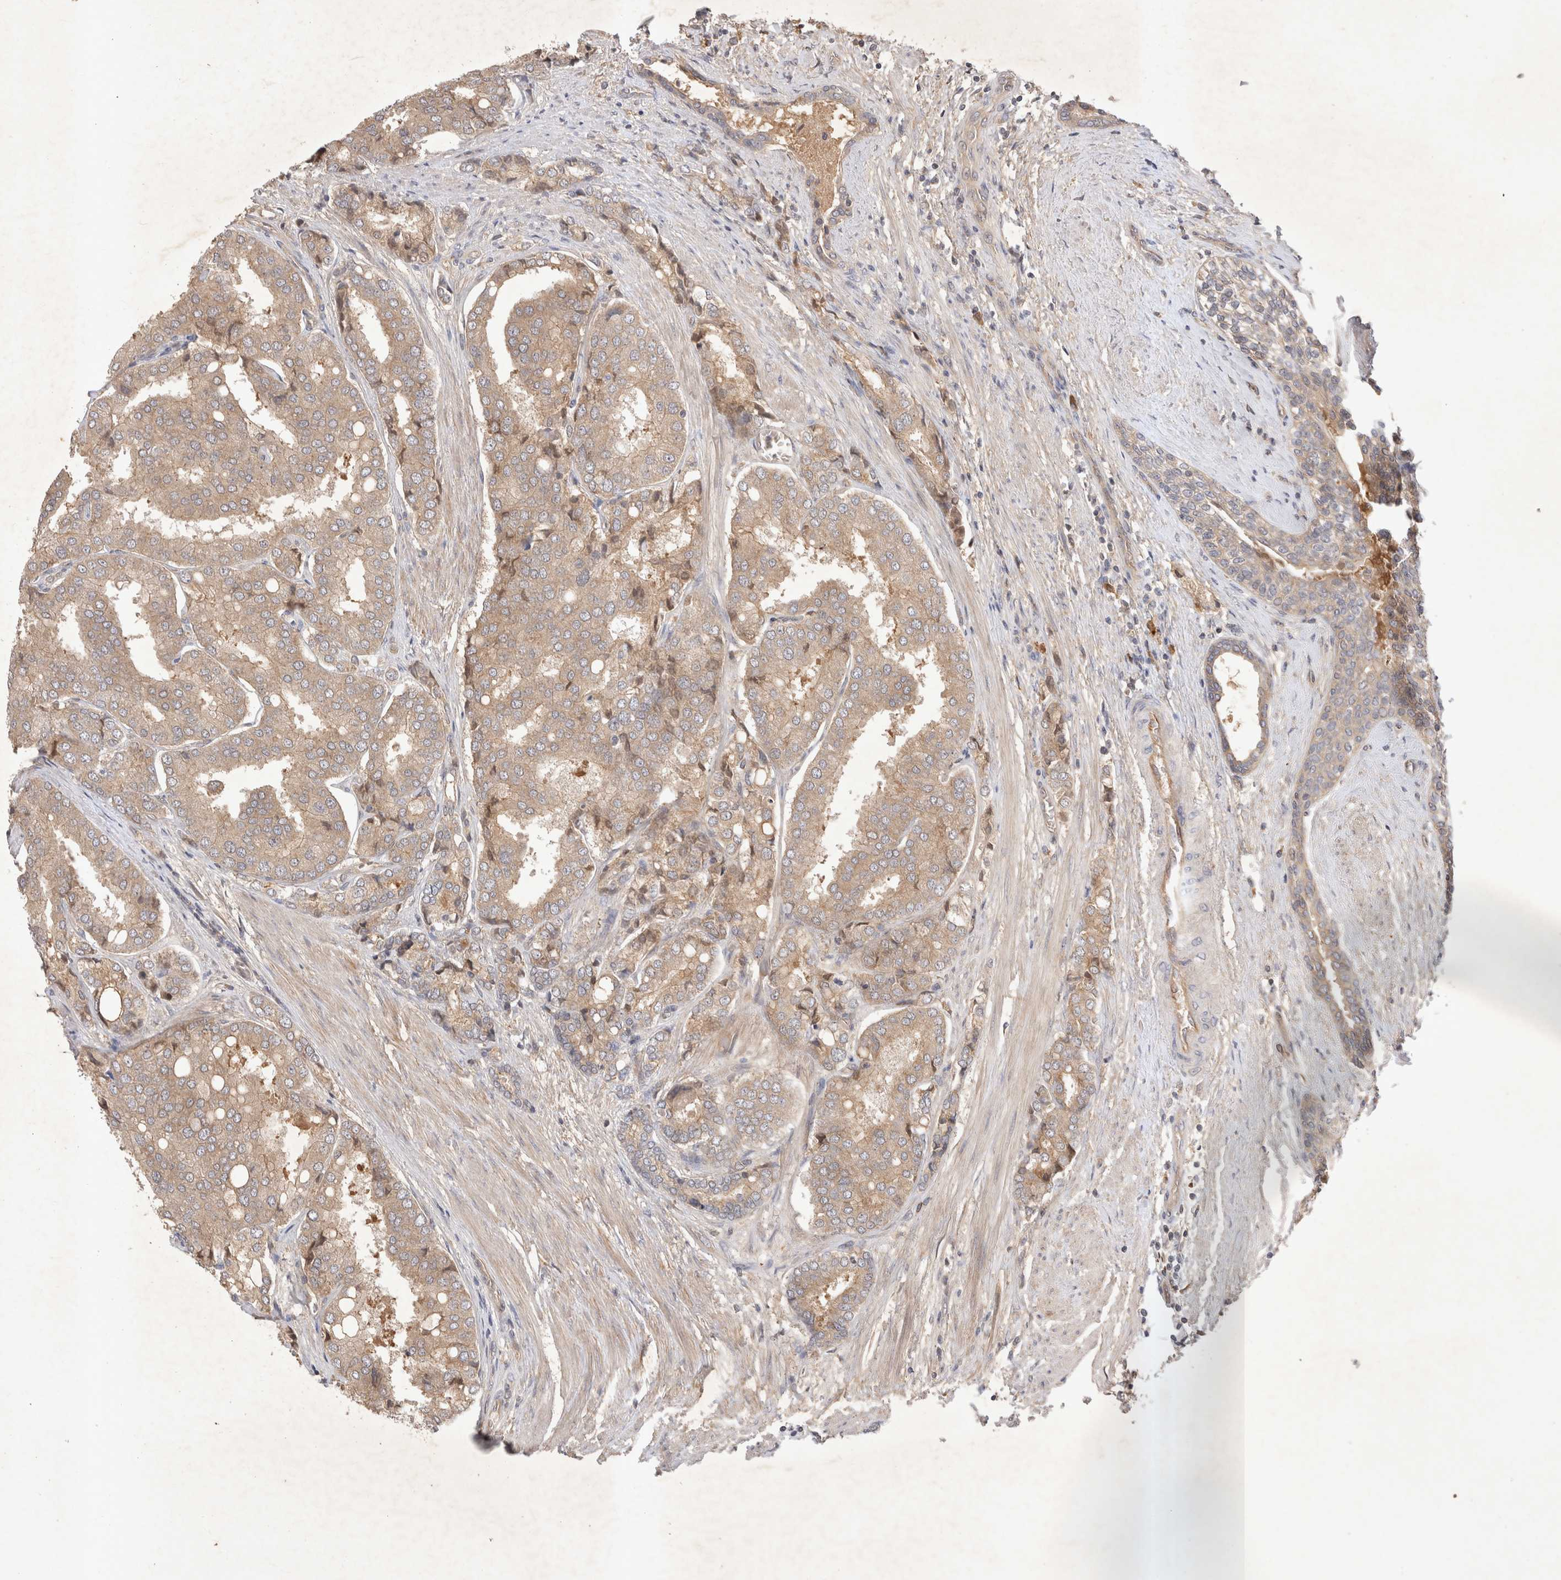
{"staining": {"intensity": "moderate", "quantity": ">75%", "location": "cytoplasmic/membranous"}, "tissue": "prostate cancer", "cell_type": "Tumor cells", "image_type": "cancer", "snomed": [{"axis": "morphology", "description": "Adenocarcinoma, High grade"}, {"axis": "topography", "description": "Prostate"}], "caption": "Prostate cancer (adenocarcinoma (high-grade)) tissue exhibits moderate cytoplasmic/membranous expression in about >75% of tumor cells", "gene": "YES1", "patient": {"sex": "male", "age": 50}}